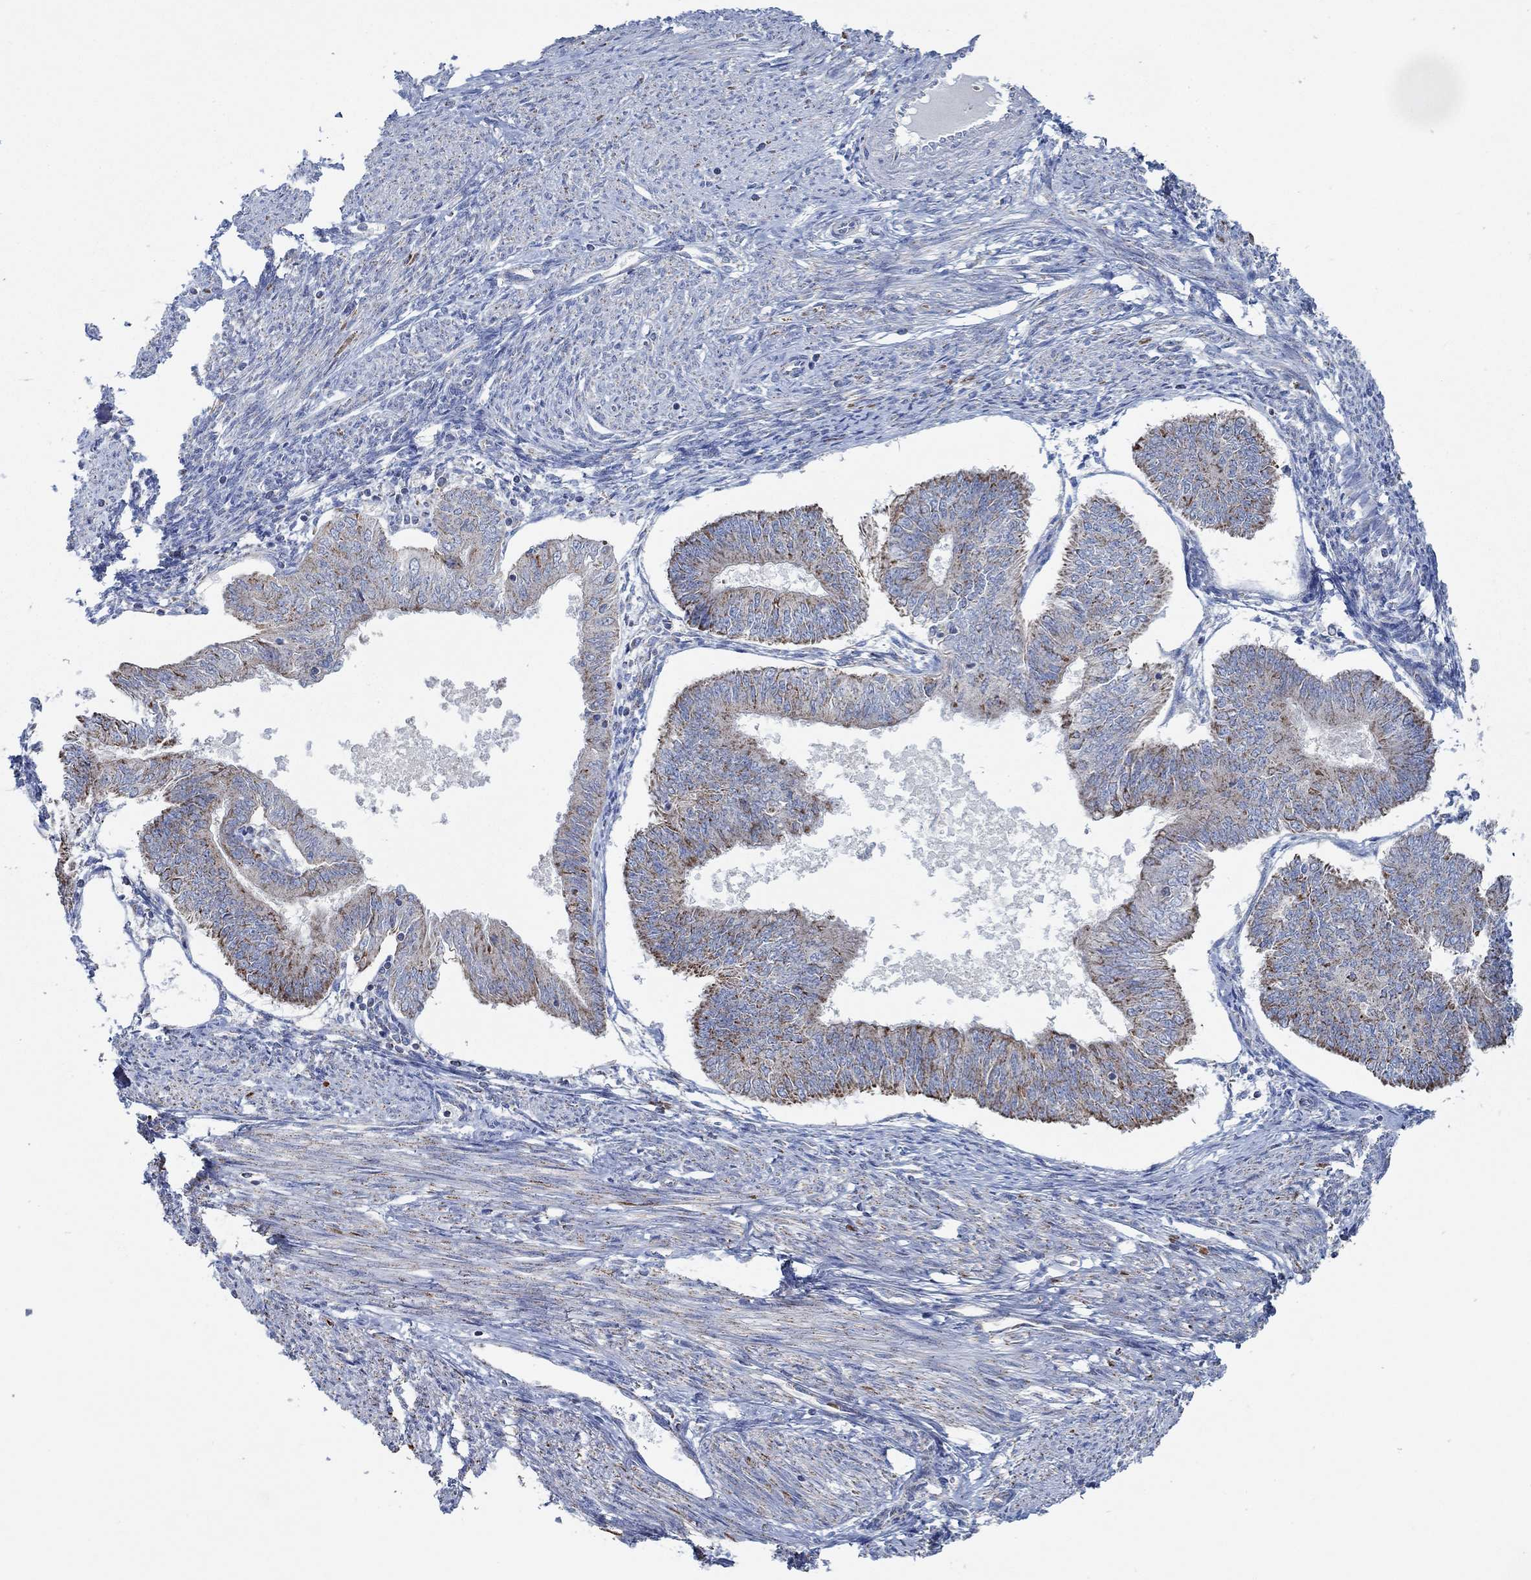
{"staining": {"intensity": "strong", "quantity": "<25%", "location": "cytoplasmic/membranous"}, "tissue": "endometrial cancer", "cell_type": "Tumor cells", "image_type": "cancer", "snomed": [{"axis": "morphology", "description": "Adenocarcinoma, NOS"}, {"axis": "topography", "description": "Endometrium"}], "caption": "Immunohistochemistry (DAB (3,3'-diaminobenzidine)) staining of human endometrial adenocarcinoma shows strong cytoplasmic/membranous protein expression in approximately <25% of tumor cells. The staining was performed using DAB (3,3'-diaminobenzidine), with brown indicating positive protein expression. Nuclei are stained blue with hematoxylin.", "gene": "GLOD5", "patient": {"sex": "female", "age": 58}}